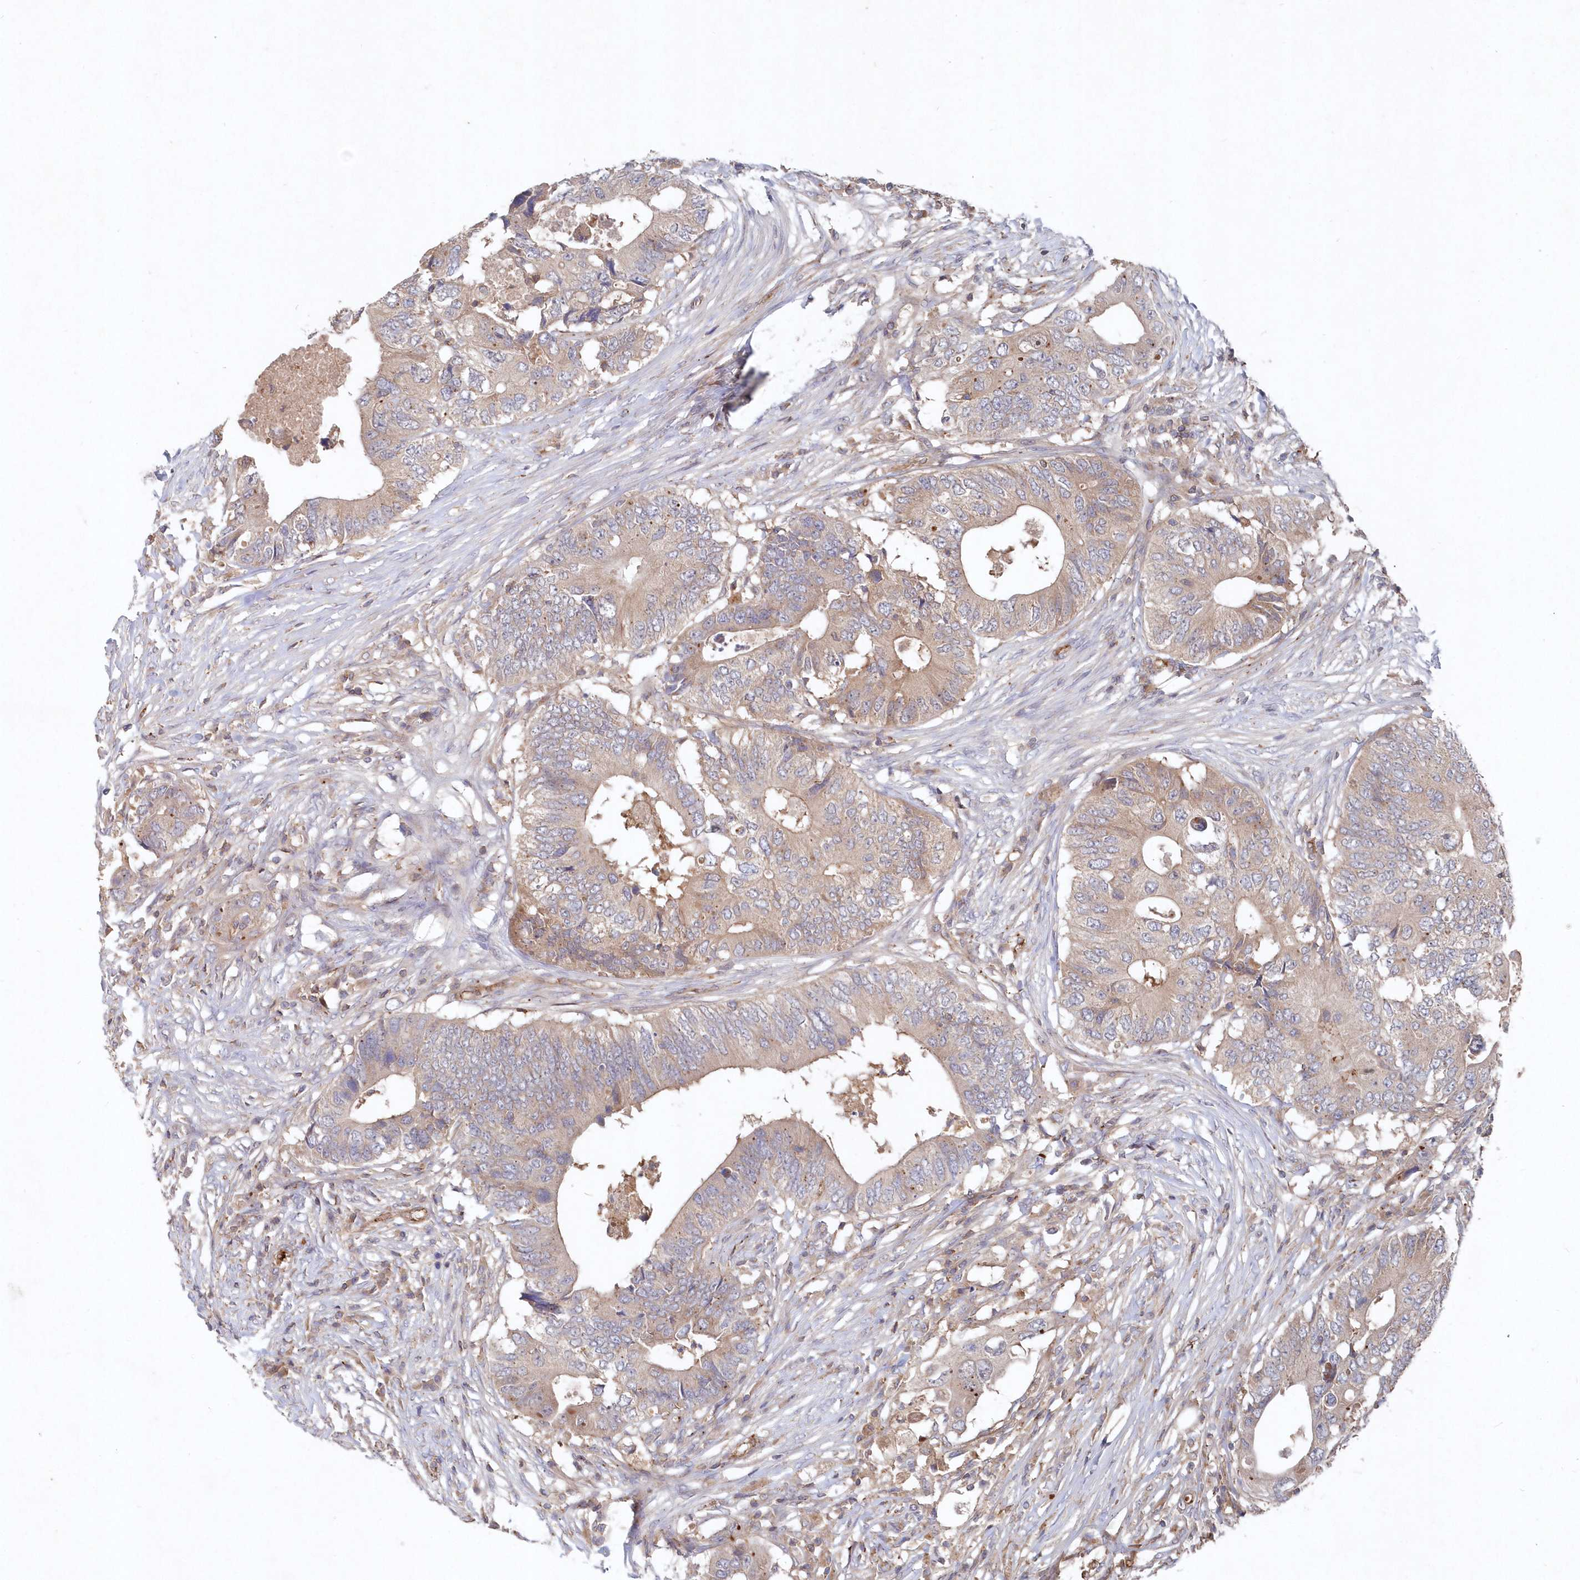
{"staining": {"intensity": "weak", "quantity": ">75%", "location": "cytoplasmic/membranous"}, "tissue": "colorectal cancer", "cell_type": "Tumor cells", "image_type": "cancer", "snomed": [{"axis": "morphology", "description": "Adenocarcinoma, NOS"}, {"axis": "topography", "description": "Colon"}], "caption": "The immunohistochemical stain highlights weak cytoplasmic/membranous staining in tumor cells of adenocarcinoma (colorectal) tissue.", "gene": "ABHD14B", "patient": {"sex": "male", "age": 71}}